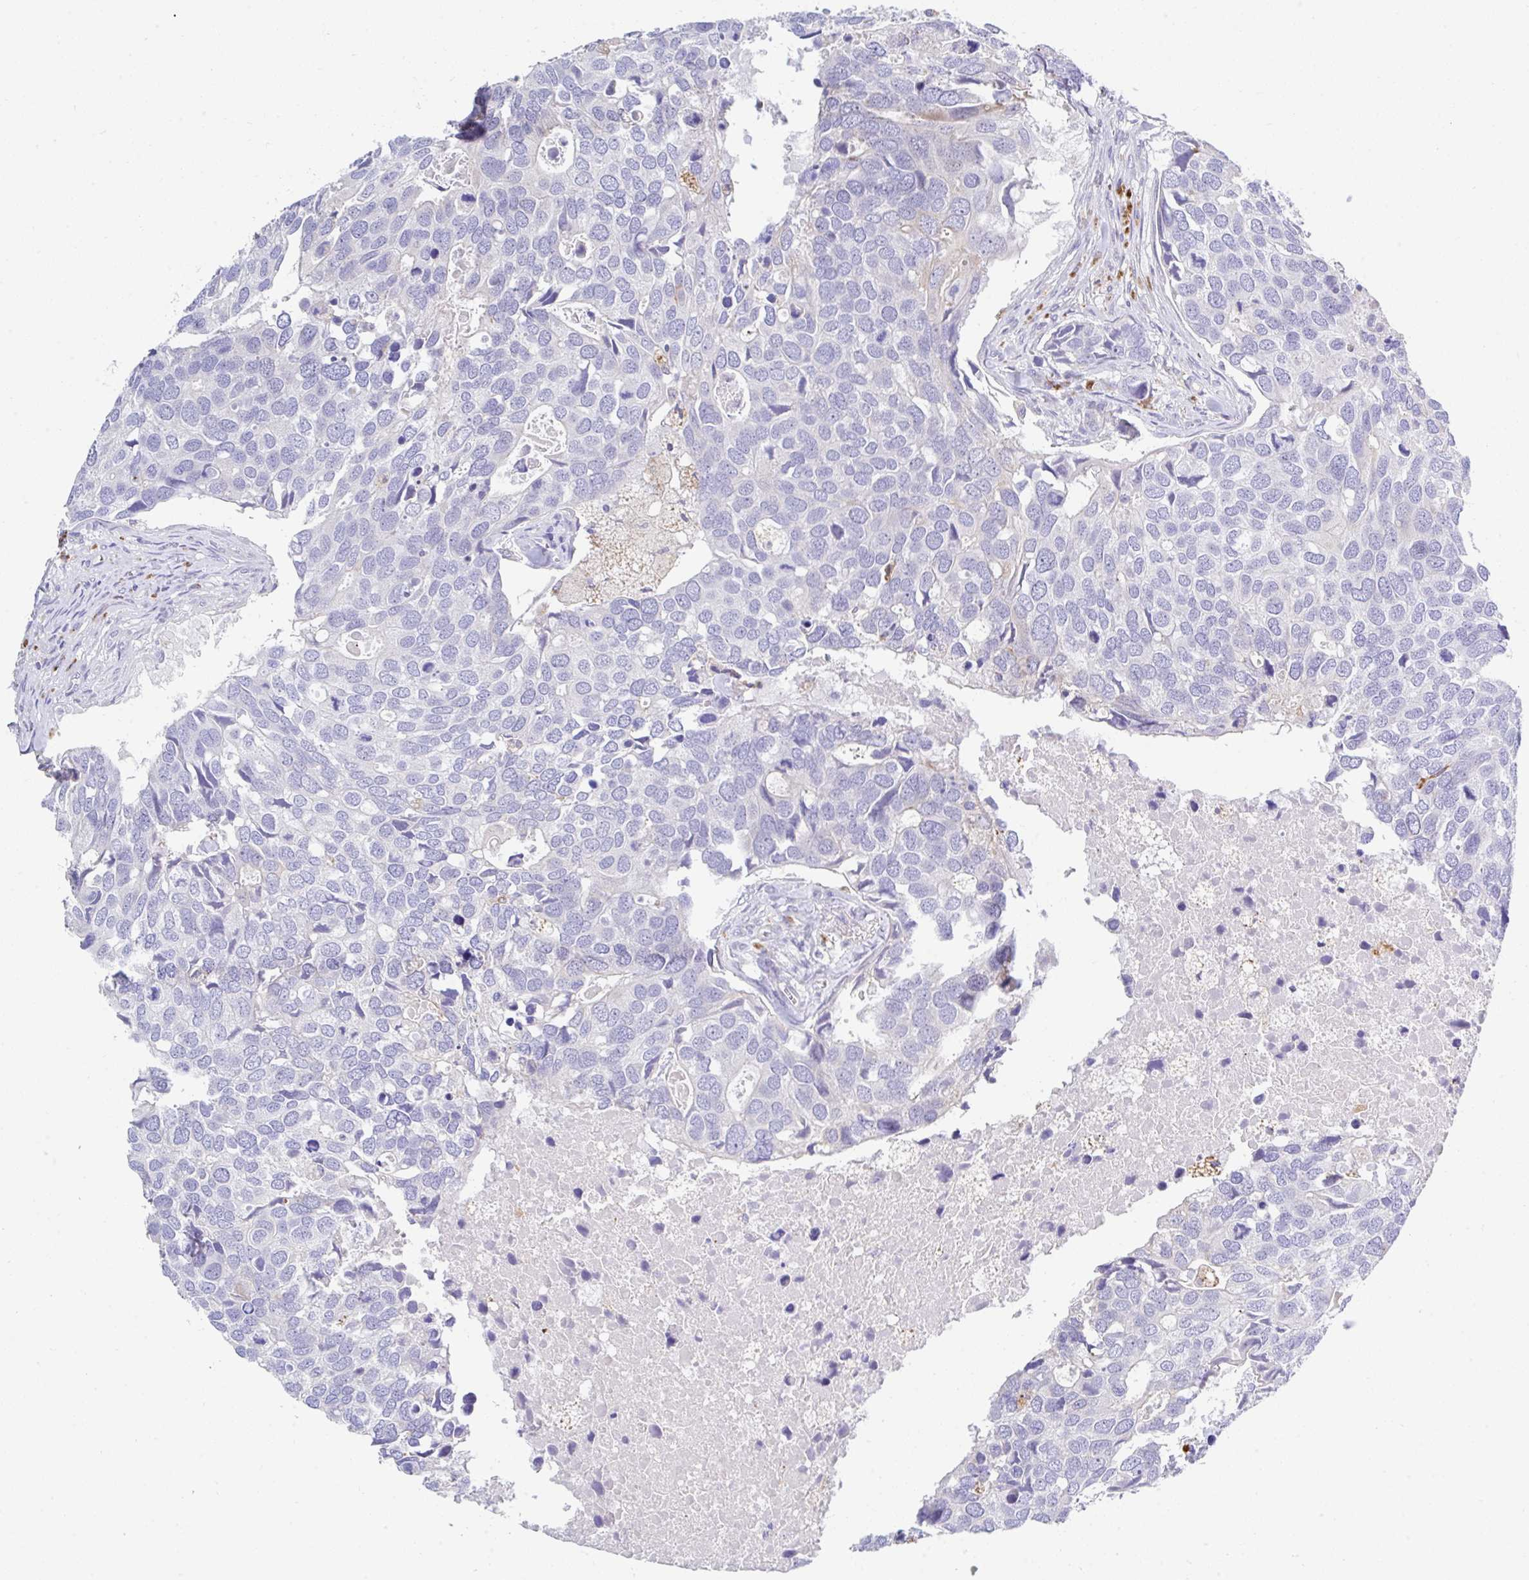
{"staining": {"intensity": "negative", "quantity": "none", "location": "none"}, "tissue": "breast cancer", "cell_type": "Tumor cells", "image_type": "cancer", "snomed": [{"axis": "morphology", "description": "Duct carcinoma"}, {"axis": "topography", "description": "Breast"}], "caption": "IHC of breast infiltrating ductal carcinoma exhibits no positivity in tumor cells. The staining was performed using DAB (3,3'-diaminobenzidine) to visualize the protein expression in brown, while the nuclei were stained in blue with hematoxylin (Magnification: 20x).", "gene": "ZNF33A", "patient": {"sex": "female", "age": 83}}